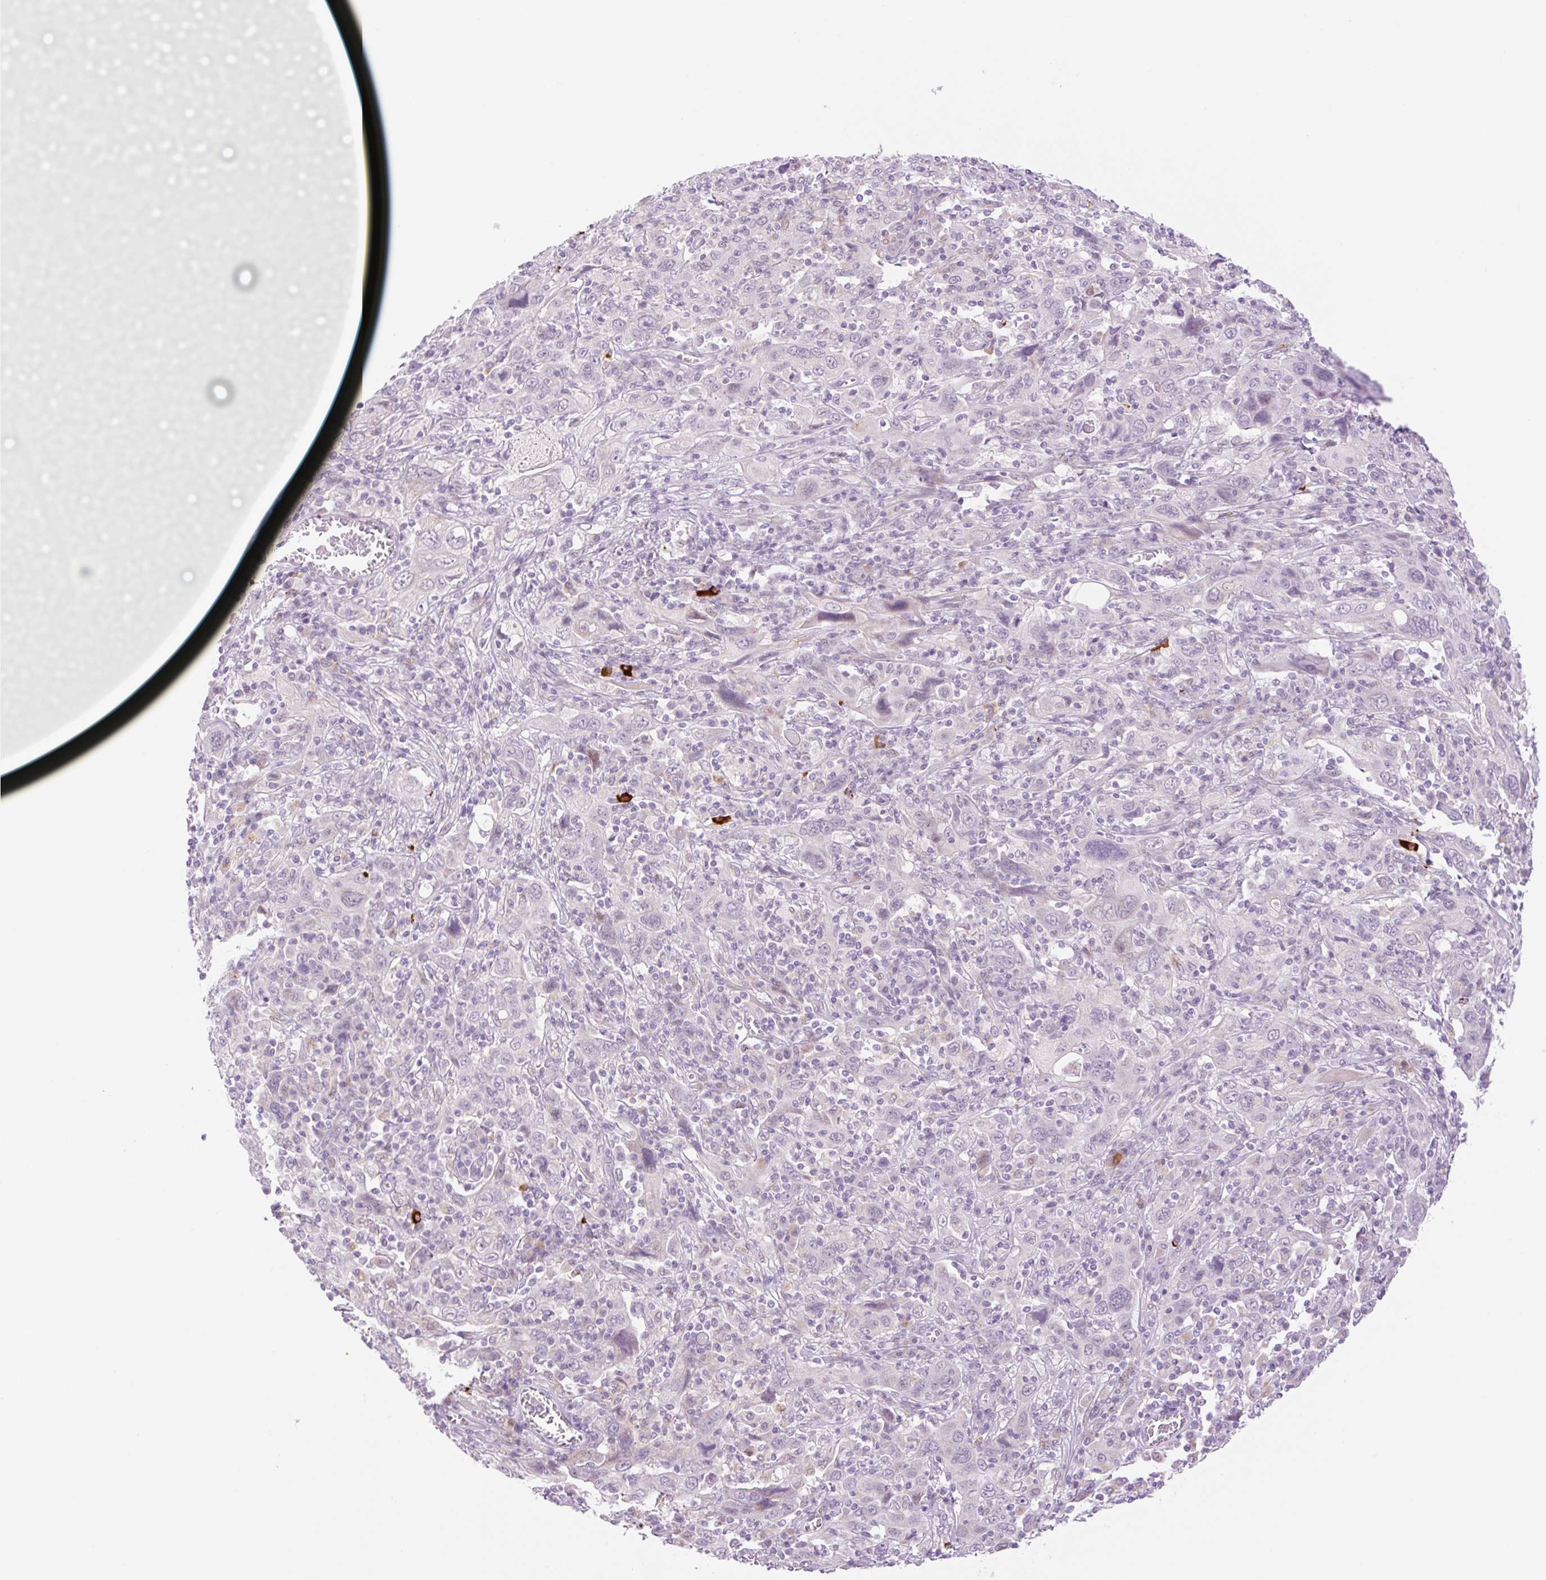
{"staining": {"intensity": "negative", "quantity": "none", "location": "none"}, "tissue": "cervical cancer", "cell_type": "Tumor cells", "image_type": "cancer", "snomed": [{"axis": "morphology", "description": "Squamous cell carcinoma, NOS"}, {"axis": "topography", "description": "Cervix"}], "caption": "Immunohistochemistry of squamous cell carcinoma (cervical) exhibits no staining in tumor cells. Brightfield microscopy of IHC stained with DAB (3,3'-diaminobenzidine) (brown) and hematoxylin (blue), captured at high magnification.", "gene": "SPRYD4", "patient": {"sex": "female", "age": 46}}